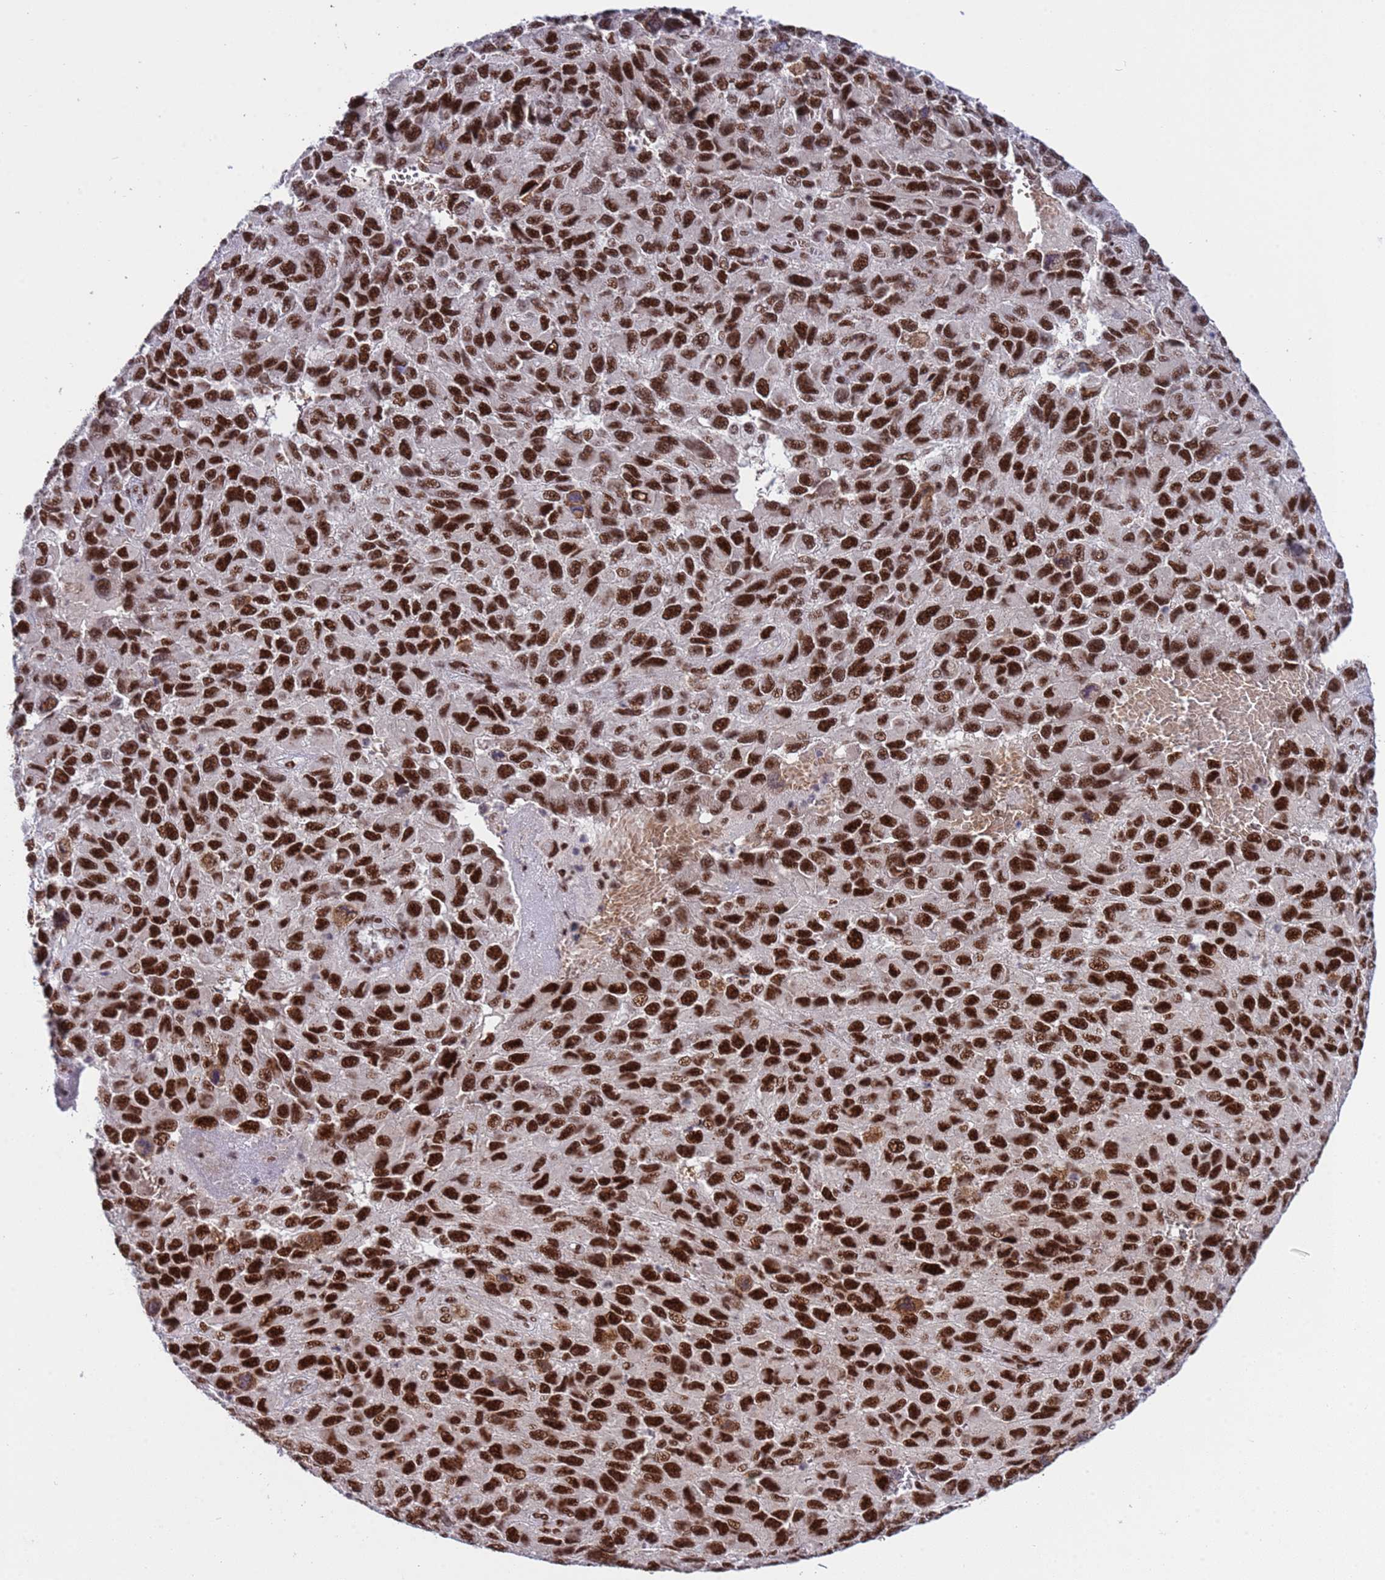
{"staining": {"intensity": "strong", "quantity": ">75%", "location": "nuclear"}, "tissue": "melanoma", "cell_type": "Tumor cells", "image_type": "cancer", "snomed": [{"axis": "morphology", "description": "Normal tissue, NOS"}, {"axis": "morphology", "description": "Malignant melanoma, NOS"}, {"axis": "topography", "description": "Skin"}], "caption": "A micrograph showing strong nuclear expression in approximately >75% of tumor cells in melanoma, as visualized by brown immunohistochemical staining.", "gene": "THOC2", "patient": {"sex": "female", "age": 96}}